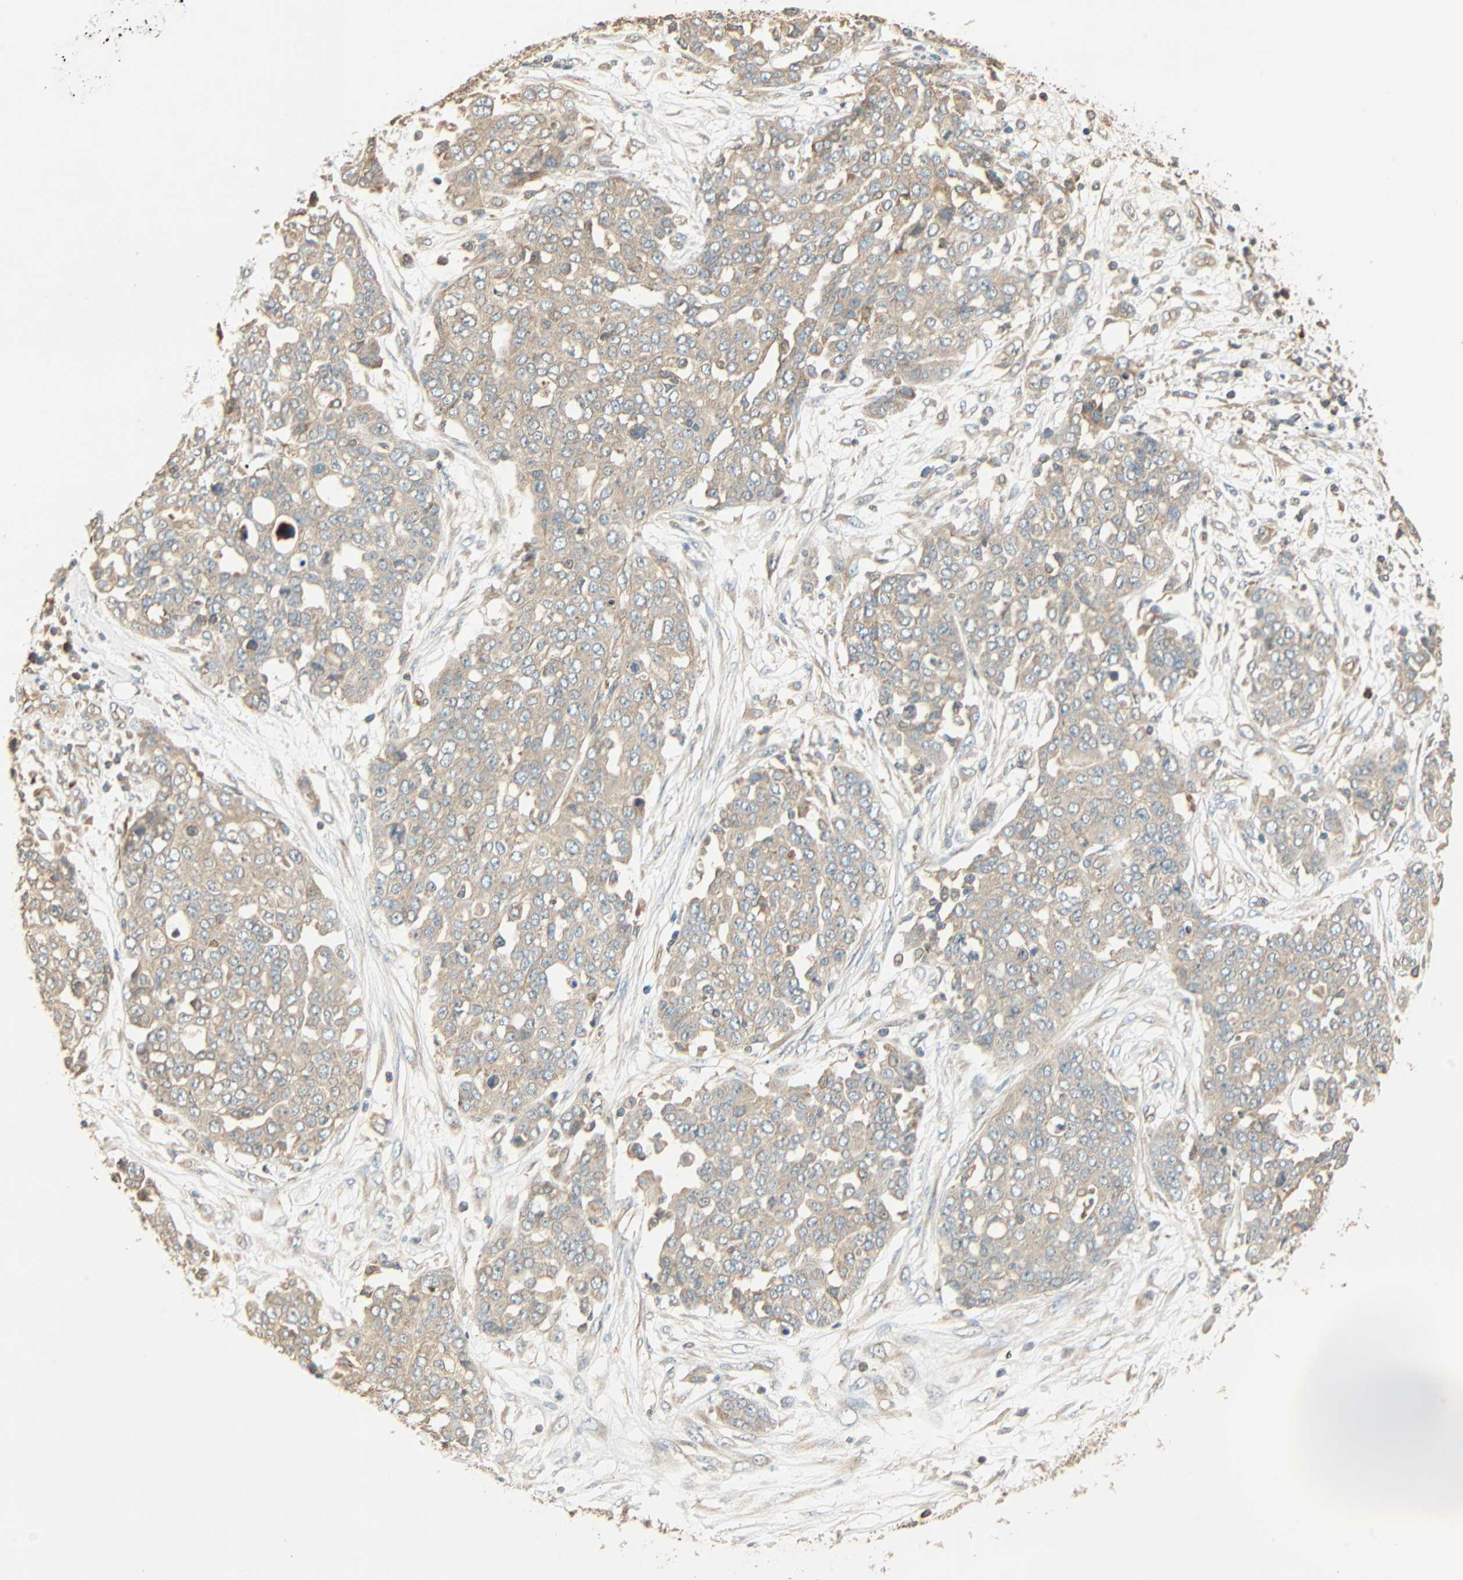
{"staining": {"intensity": "weak", "quantity": "25%-75%", "location": "cytoplasmic/membranous"}, "tissue": "ovarian cancer", "cell_type": "Tumor cells", "image_type": "cancer", "snomed": [{"axis": "morphology", "description": "Cystadenocarcinoma, serous, NOS"}, {"axis": "topography", "description": "Soft tissue"}, {"axis": "topography", "description": "Ovary"}], "caption": "A high-resolution histopathology image shows immunohistochemistry (IHC) staining of ovarian cancer, which reveals weak cytoplasmic/membranous expression in about 25%-75% of tumor cells.", "gene": "GALK1", "patient": {"sex": "female", "age": 57}}